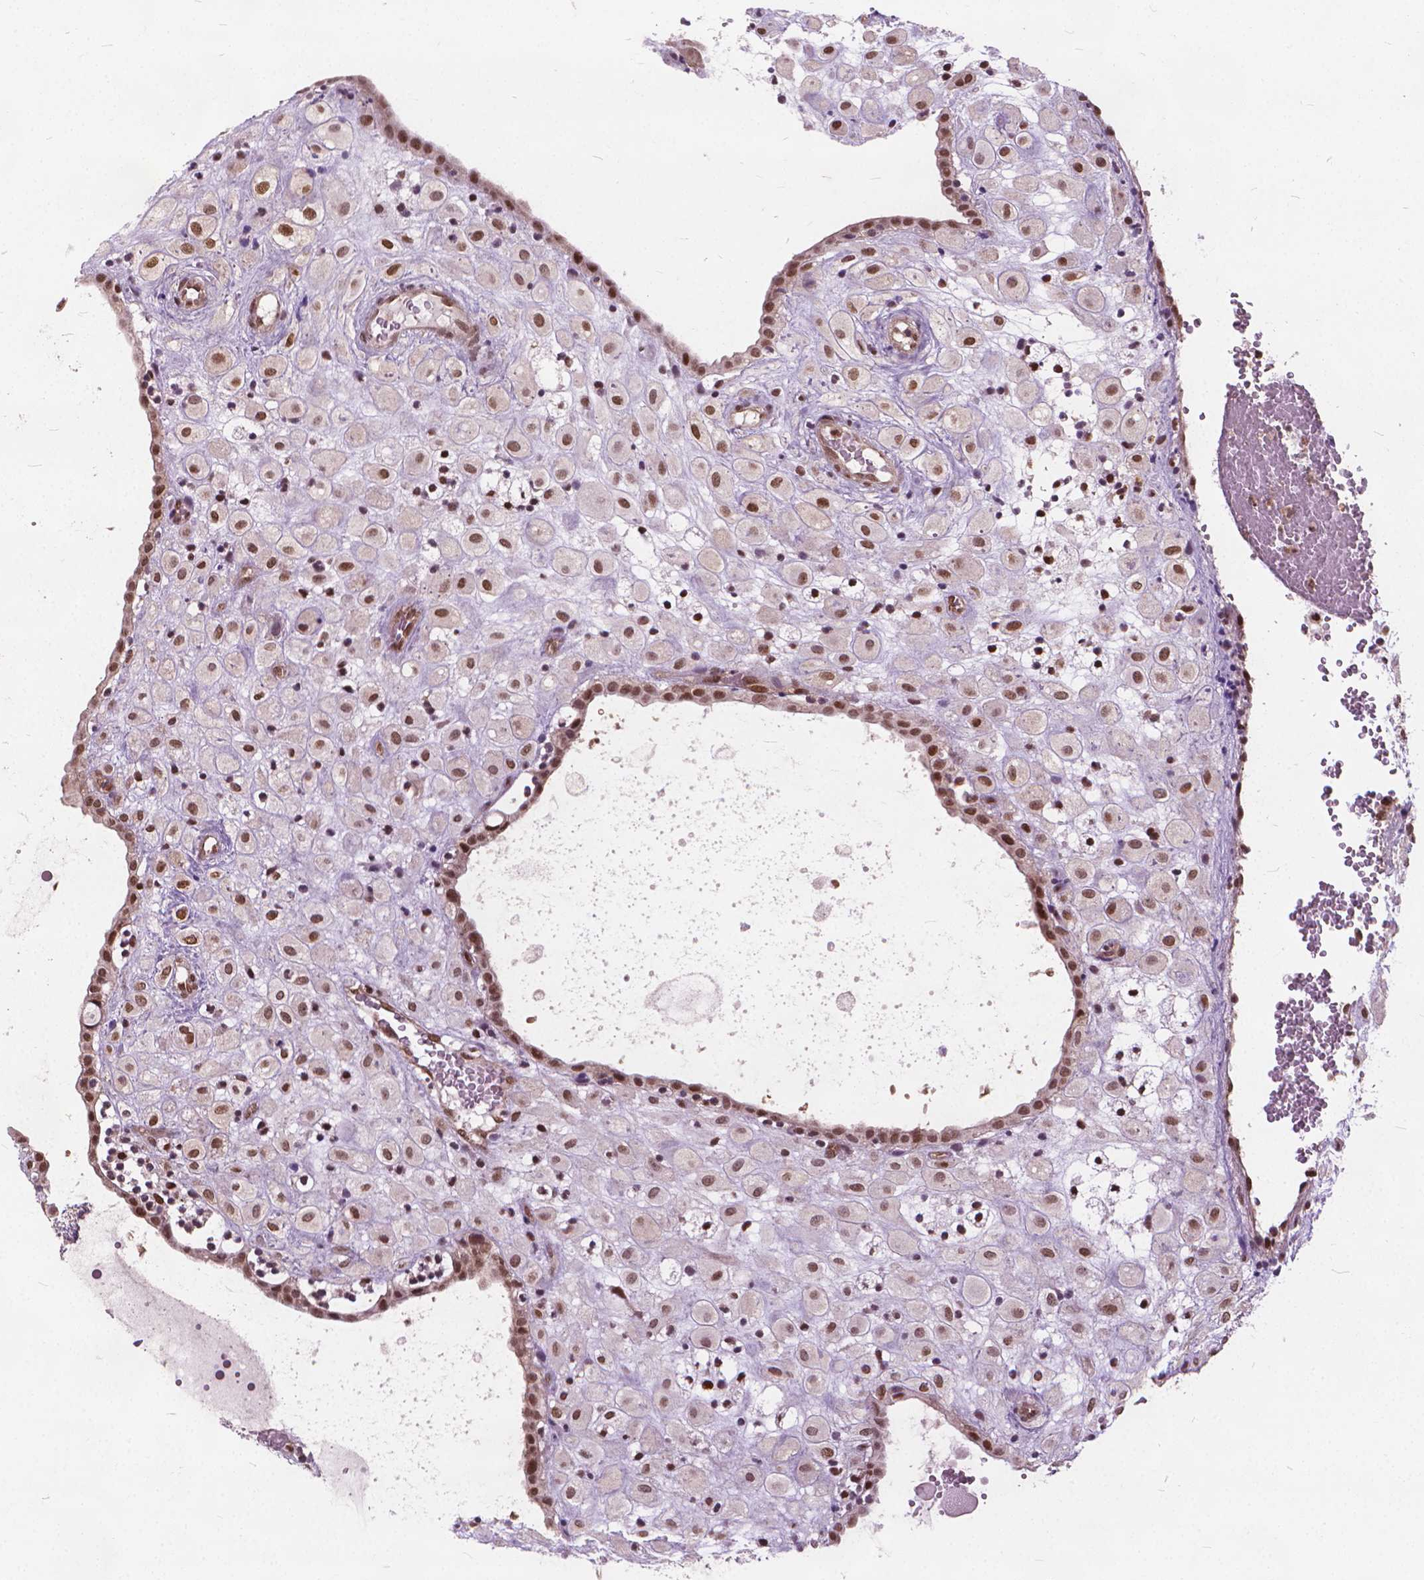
{"staining": {"intensity": "moderate", "quantity": ">75%", "location": "nuclear"}, "tissue": "placenta", "cell_type": "Decidual cells", "image_type": "normal", "snomed": [{"axis": "morphology", "description": "Normal tissue, NOS"}, {"axis": "topography", "description": "Placenta"}], "caption": "Decidual cells exhibit moderate nuclear expression in about >75% of cells in normal placenta. Using DAB (brown) and hematoxylin (blue) stains, captured at high magnification using brightfield microscopy.", "gene": "STAT5B", "patient": {"sex": "female", "age": 24}}